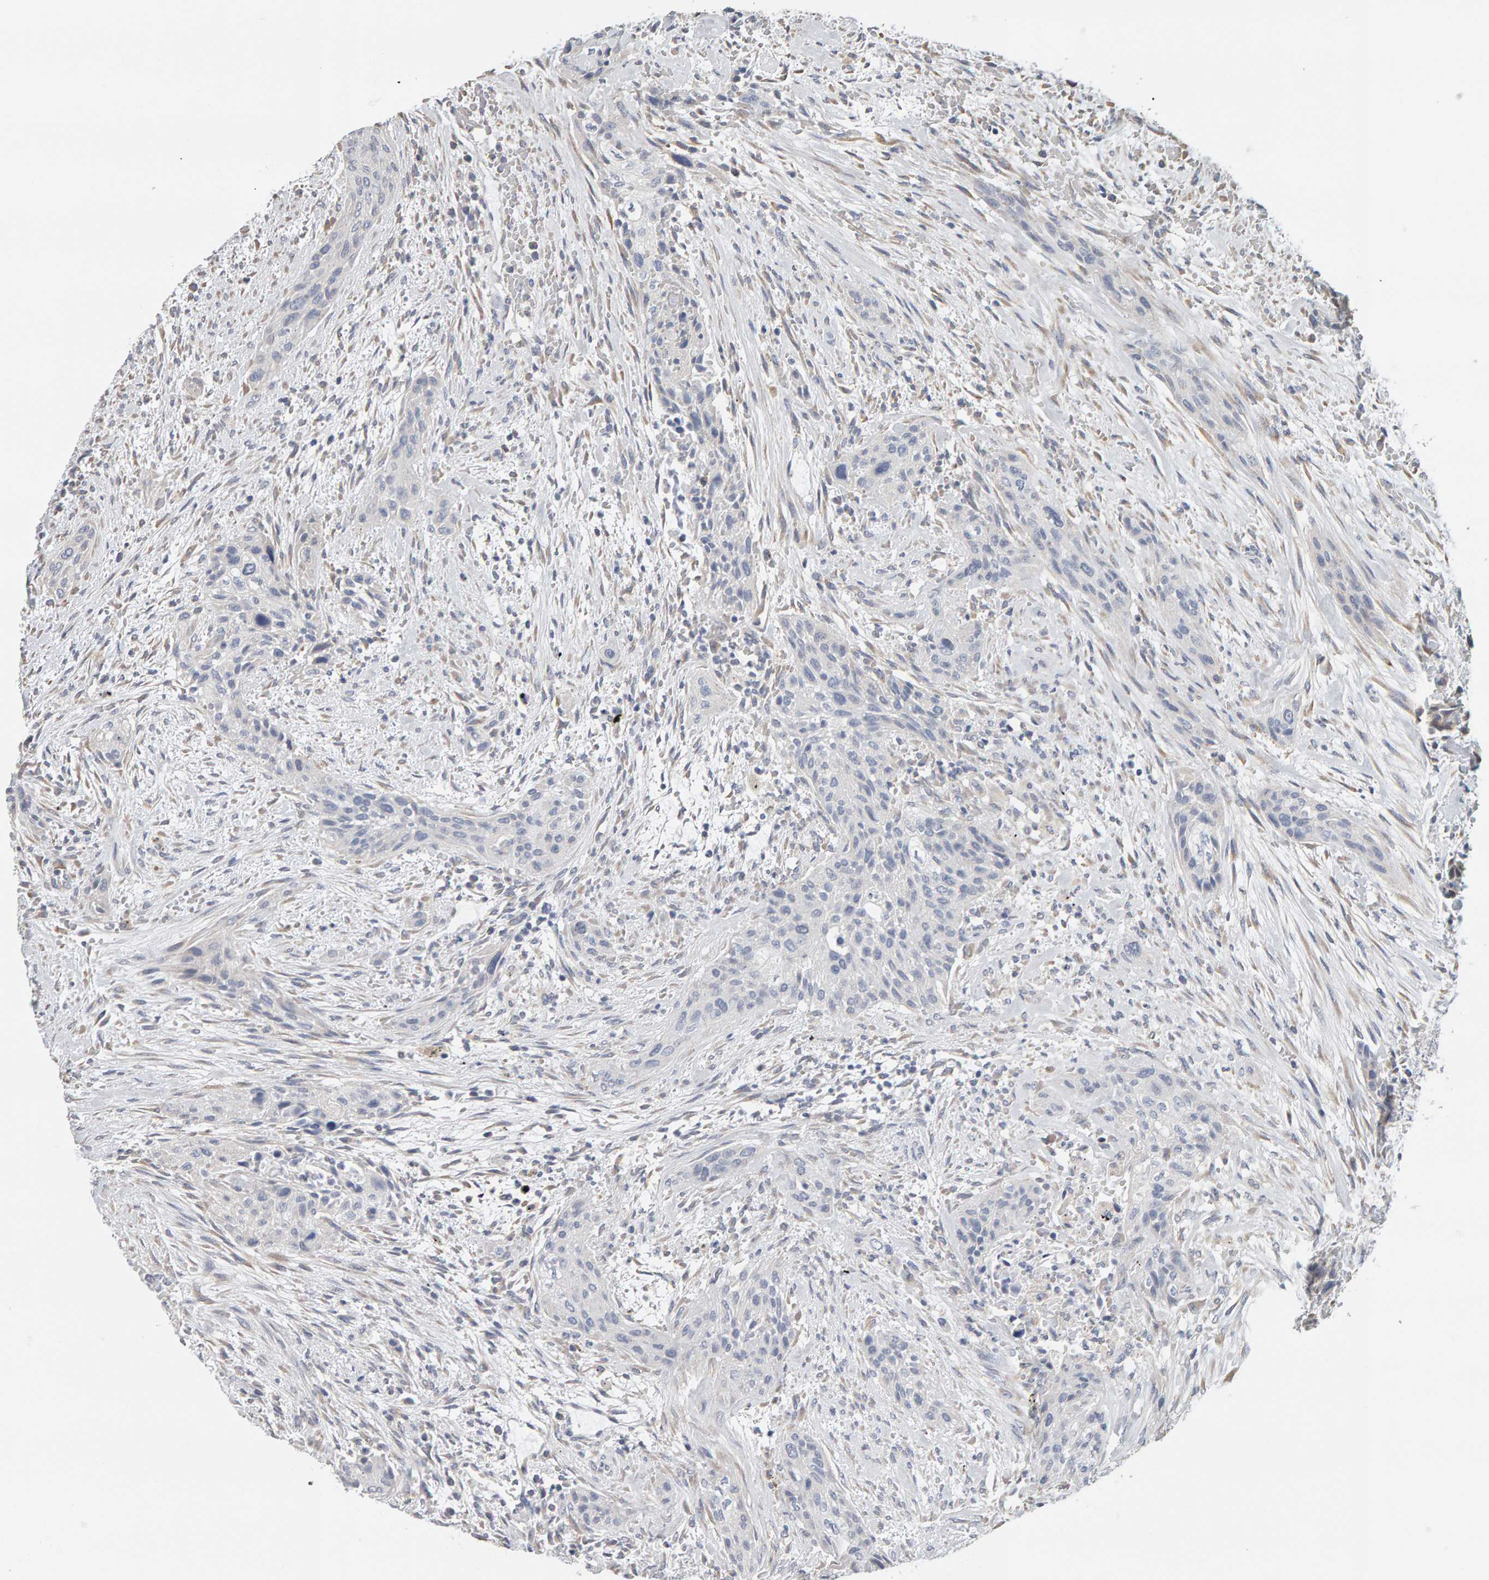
{"staining": {"intensity": "negative", "quantity": "none", "location": "none"}, "tissue": "urothelial cancer", "cell_type": "Tumor cells", "image_type": "cancer", "snomed": [{"axis": "morphology", "description": "Urothelial carcinoma, High grade"}, {"axis": "topography", "description": "Urinary bladder"}], "caption": "The micrograph displays no significant staining in tumor cells of urothelial cancer.", "gene": "ADHFE1", "patient": {"sex": "male", "age": 35}}